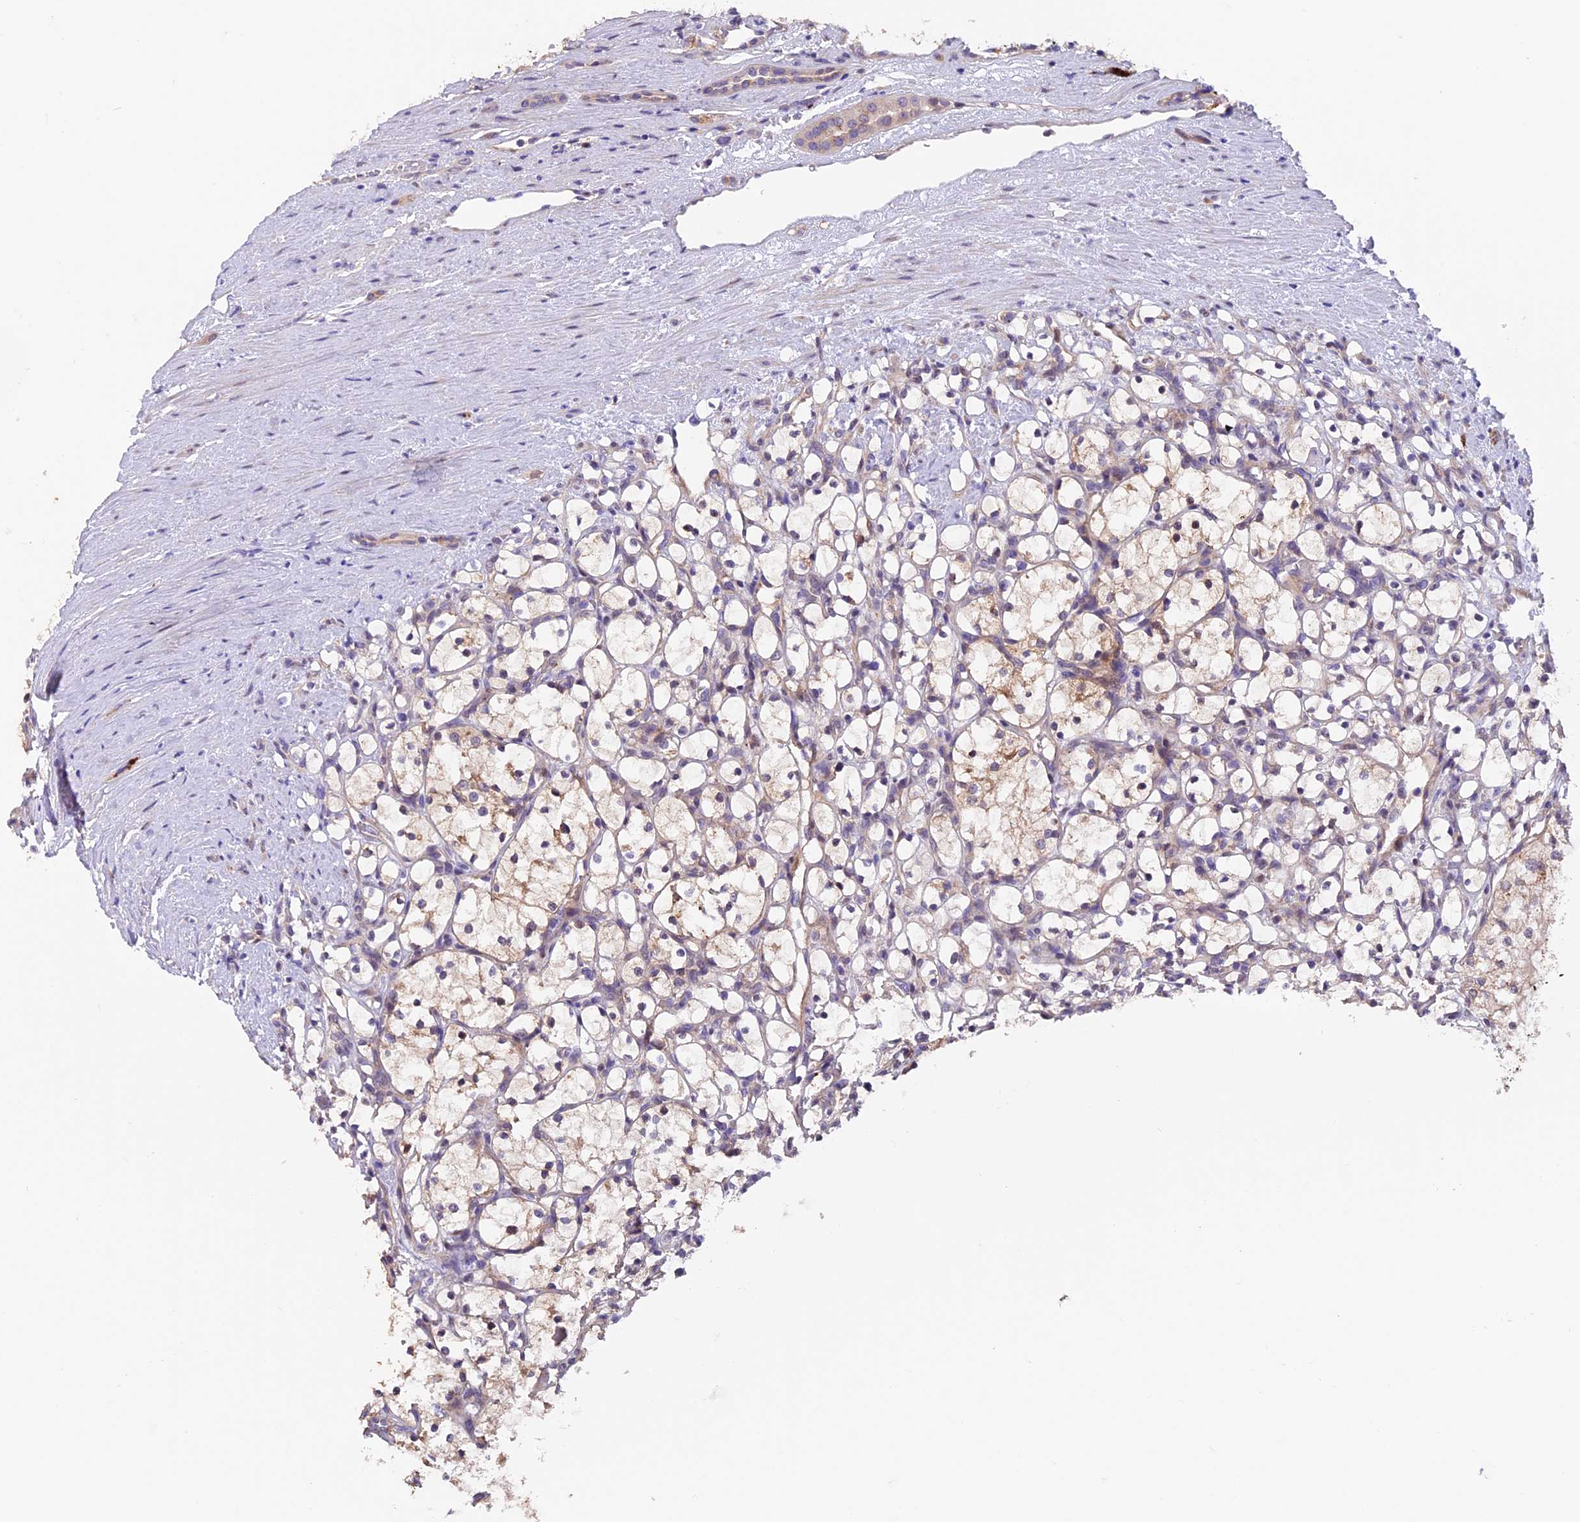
{"staining": {"intensity": "weak", "quantity": "<25%", "location": "cytoplasmic/membranous"}, "tissue": "renal cancer", "cell_type": "Tumor cells", "image_type": "cancer", "snomed": [{"axis": "morphology", "description": "Adenocarcinoma, NOS"}, {"axis": "topography", "description": "Kidney"}], "caption": "Histopathology image shows no protein staining in tumor cells of renal cancer tissue.", "gene": "NCK2", "patient": {"sex": "female", "age": 69}}